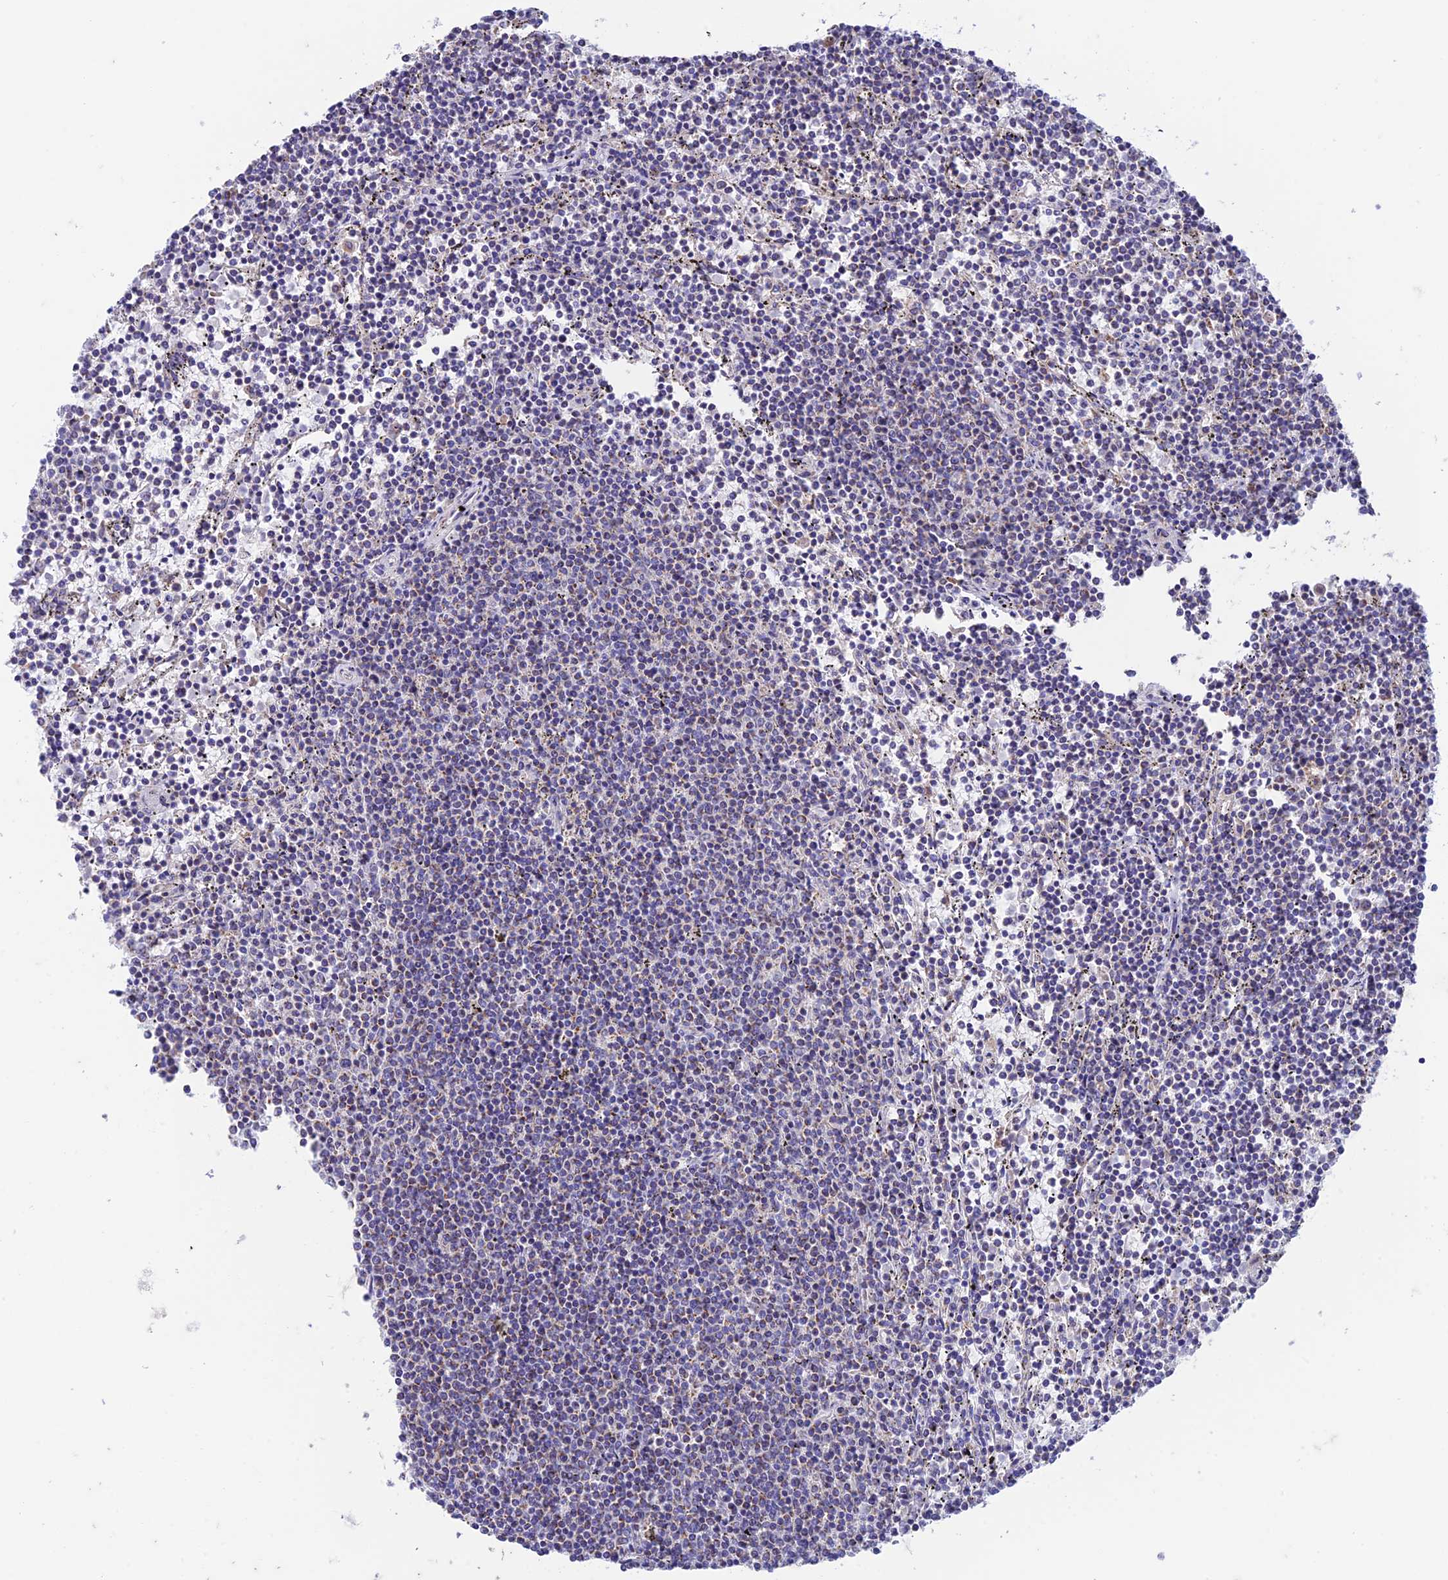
{"staining": {"intensity": "negative", "quantity": "none", "location": "none"}, "tissue": "lymphoma", "cell_type": "Tumor cells", "image_type": "cancer", "snomed": [{"axis": "morphology", "description": "Malignant lymphoma, non-Hodgkin's type, Low grade"}, {"axis": "topography", "description": "Spleen"}], "caption": "Immunohistochemical staining of malignant lymphoma, non-Hodgkin's type (low-grade) shows no significant positivity in tumor cells. (DAB (3,3'-diaminobenzidine) immunohistochemistry (IHC) visualized using brightfield microscopy, high magnification).", "gene": "ZNF181", "patient": {"sex": "female", "age": 50}}